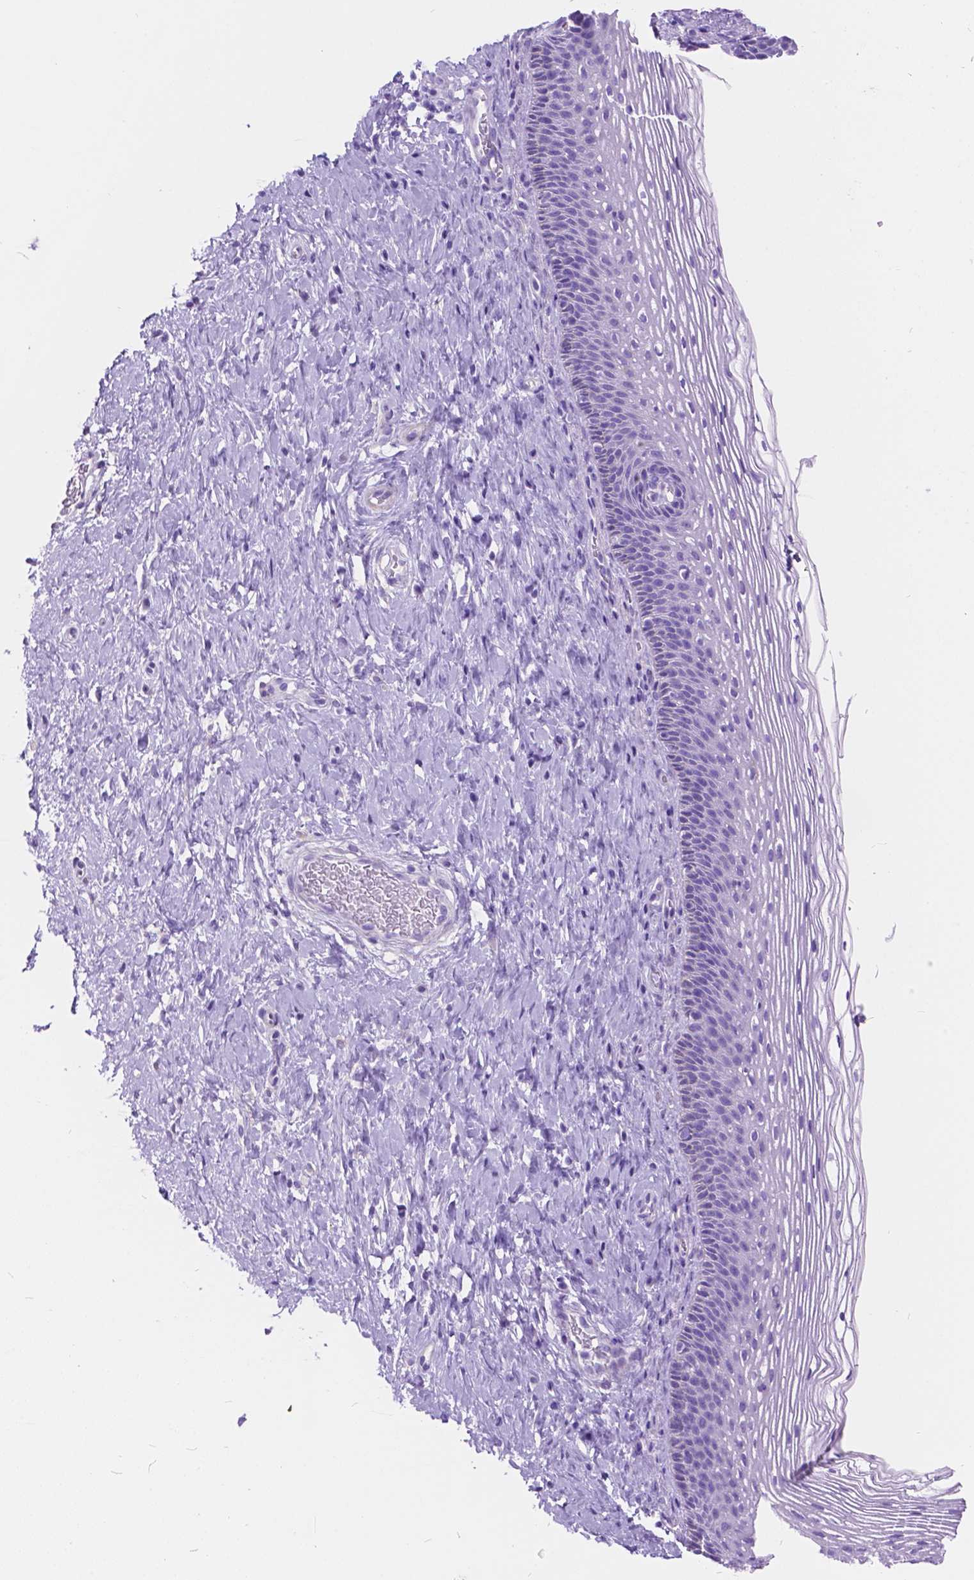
{"staining": {"intensity": "negative", "quantity": "none", "location": "none"}, "tissue": "cervix", "cell_type": "Glandular cells", "image_type": "normal", "snomed": [{"axis": "morphology", "description": "Normal tissue, NOS"}, {"axis": "topography", "description": "Cervix"}], "caption": "A high-resolution image shows immunohistochemistry (IHC) staining of unremarkable cervix, which demonstrates no significant staining in glandular cells.", "gene": "CHRM1", "patient": {"sex": "female", "age": 34}}